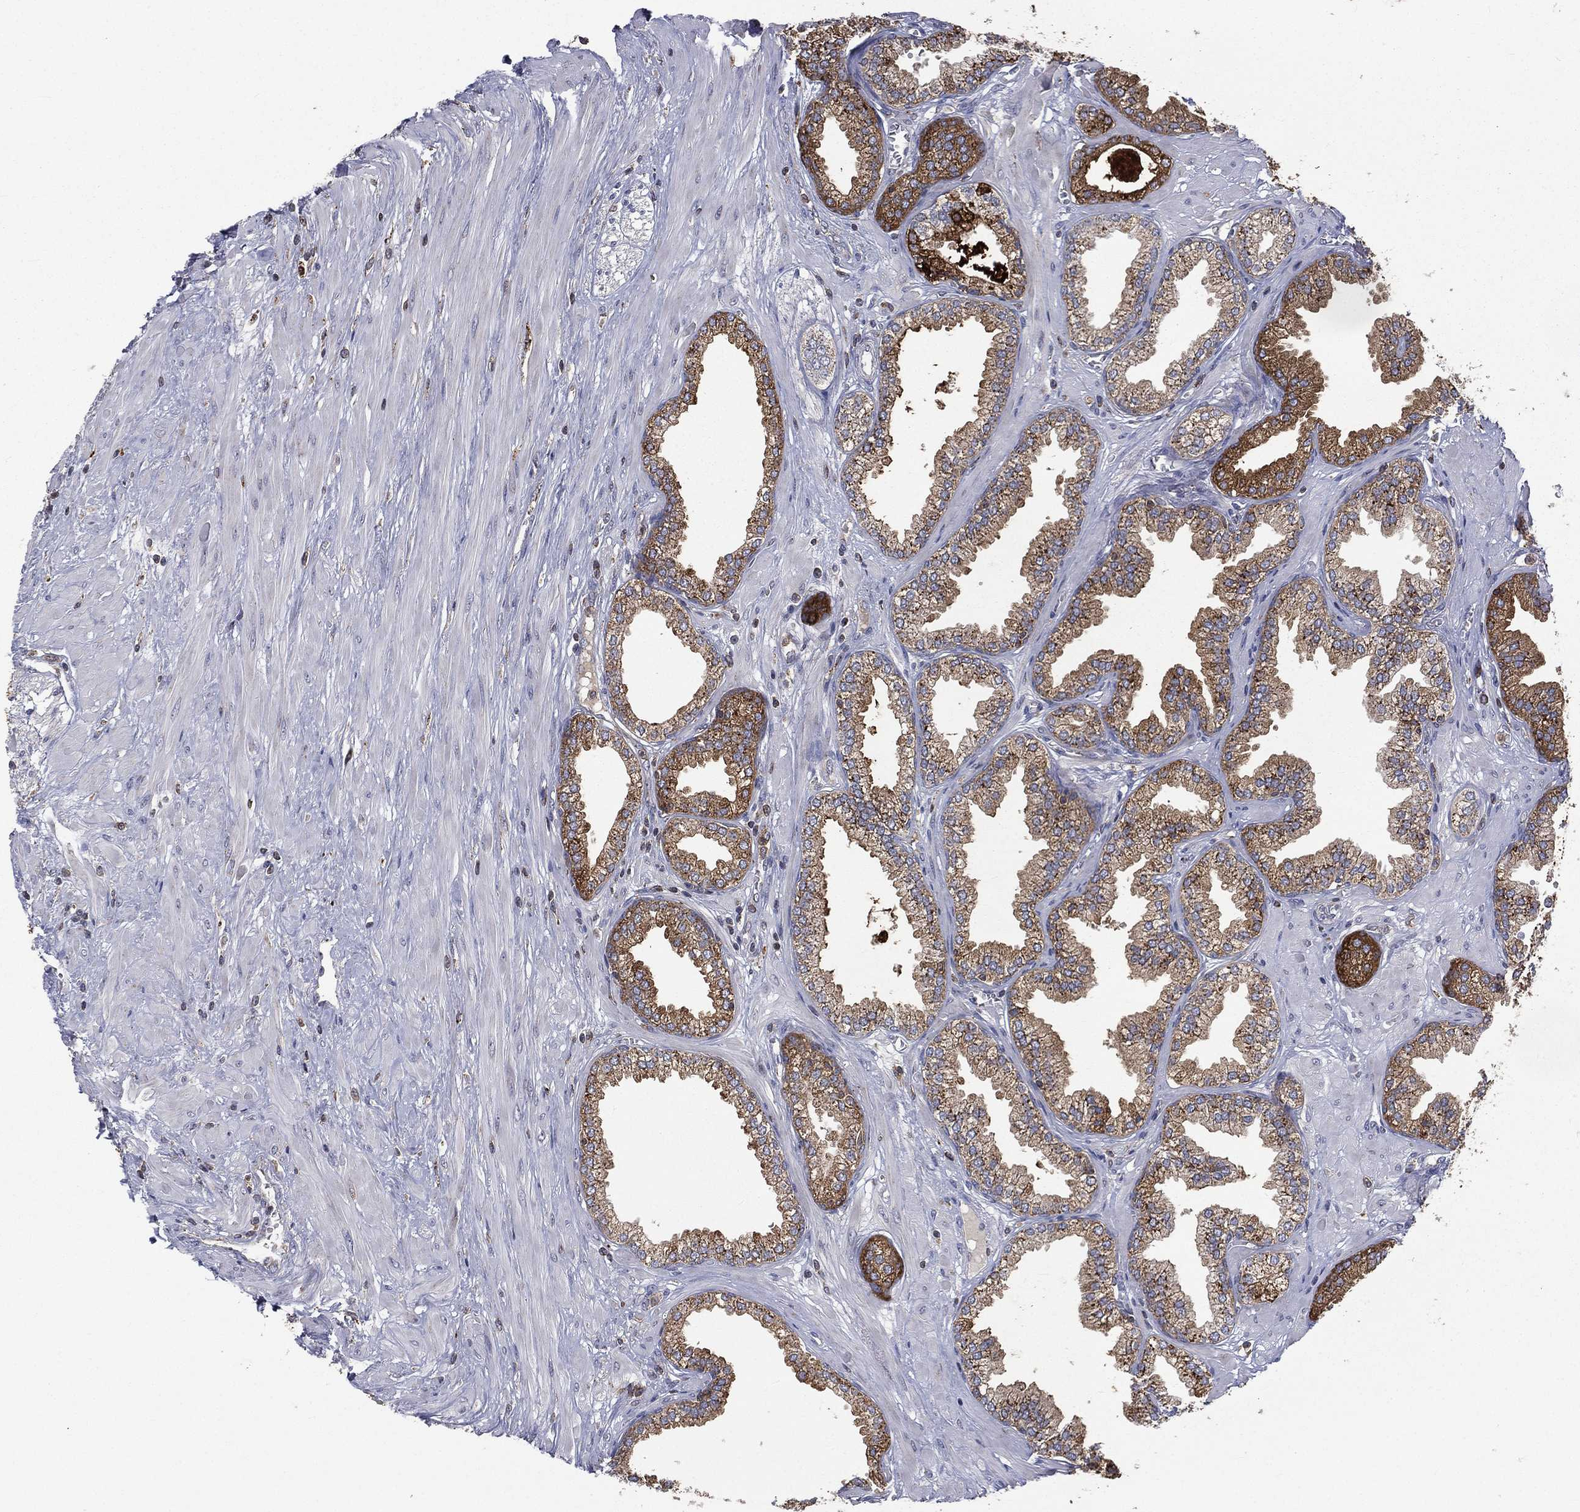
{"staining": {"intensity": "strong", "quantity": "25%-75%", "location": "cytoplasmic/membranous"}, "tissue": "prostate", "cell_type": "Glandular cells", "image_type": "normal", "snomed": [{"axis": "morphology", "description": "Normal tissue, NOS"}, {"axis": "topography", "description": "Prostate"}], "caption": "Immunohistochemical staining of normal human prostate displays strong cytoplasmic/membranous protein staining in about 25%-75% of glandular cells.", "gene": "RIN3", "patient": {"sex": "male", "age": 64}}